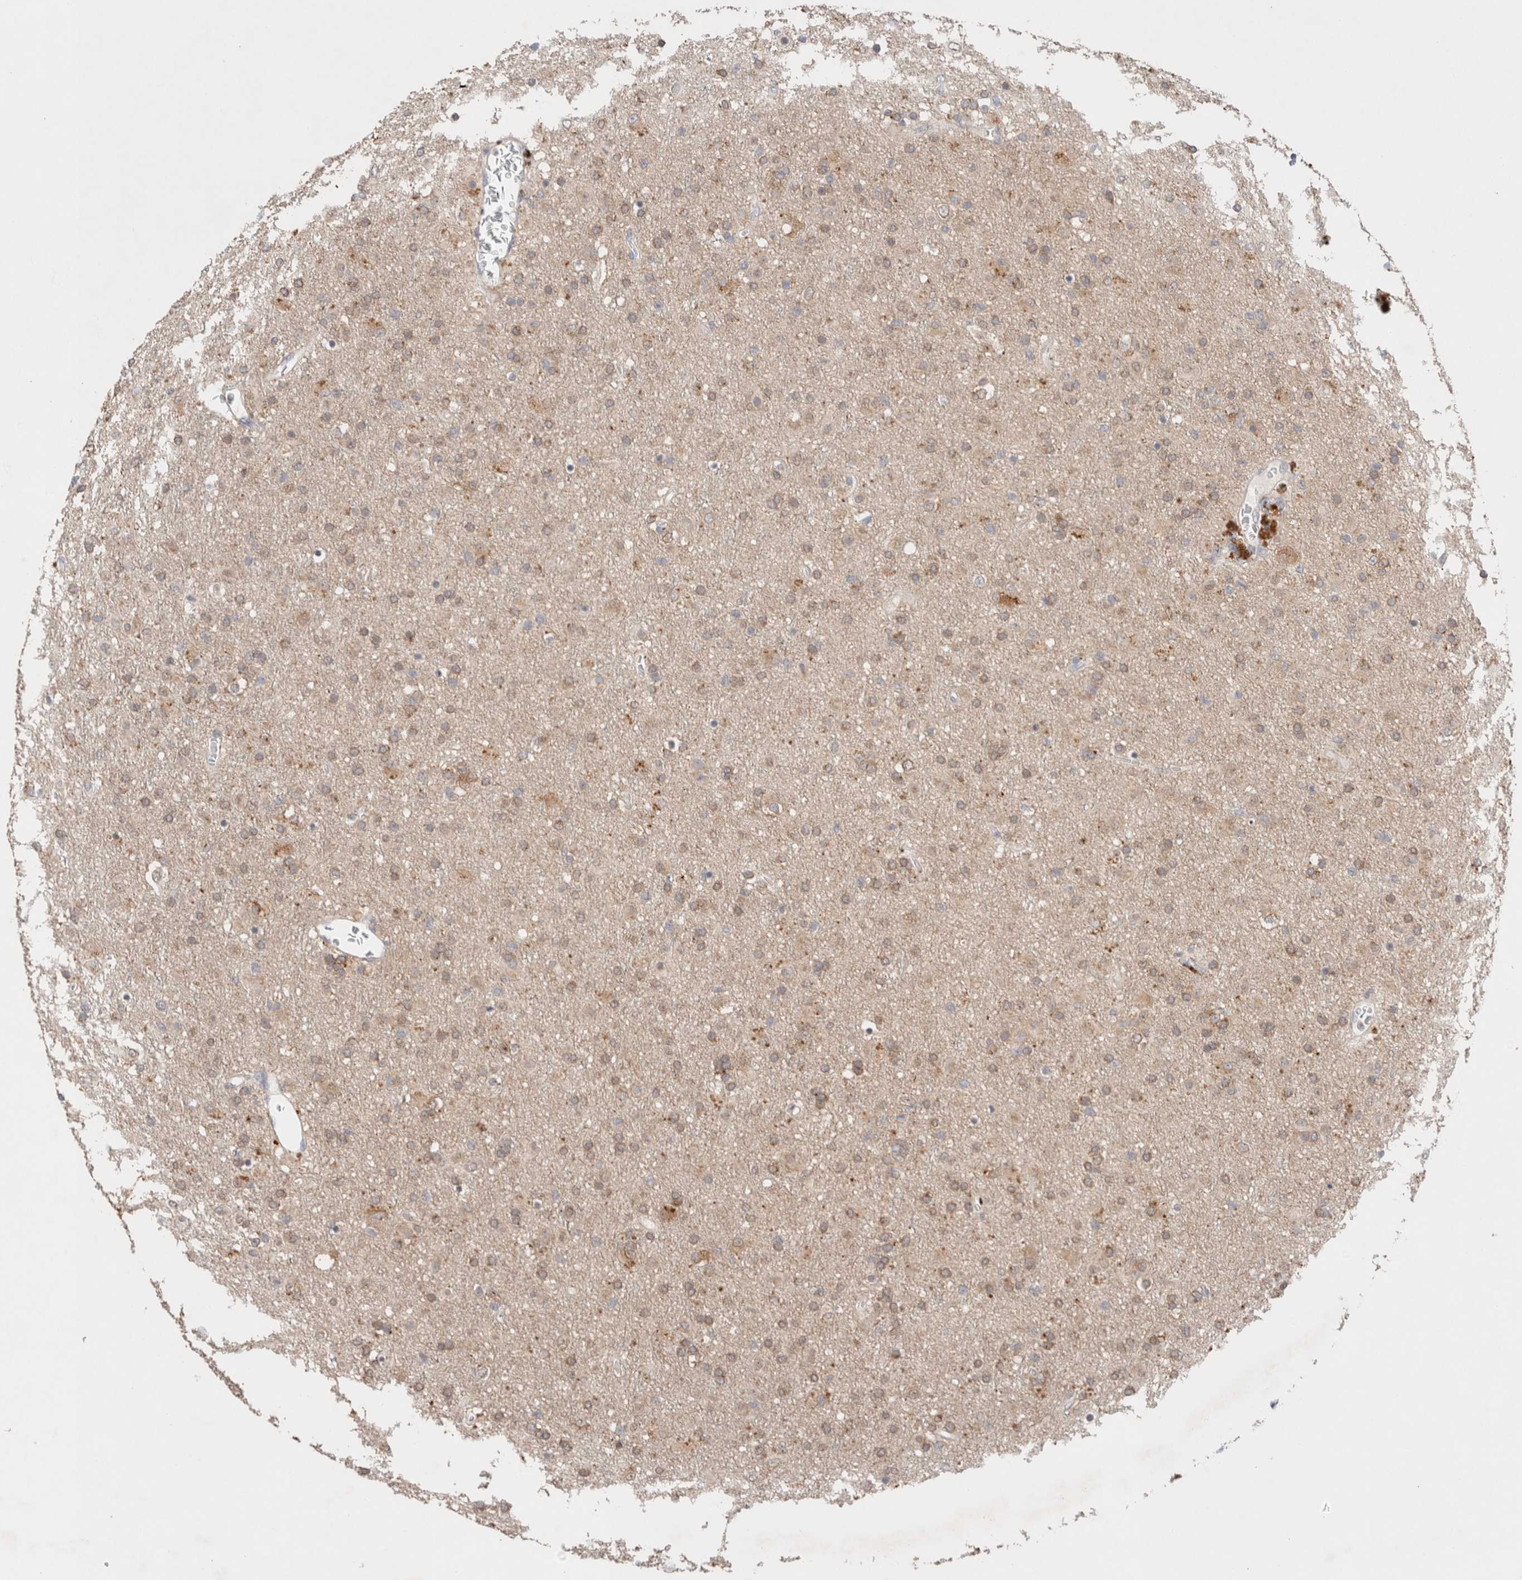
{"staining": {"intensity": "weak", "quantity": "25%-75%", "location": "cytoplasmic/membranous"}, "tissue": "glioma", "cell_type": "Tumor cells", "image_type": "cancer", "snomed": [{"axis": "morphology", "description": "Glioma, malignant, Low grade"}, {"axis": "topography", "description": "Brain"}], "caption": "Glioma stained with DAB immunohistochemistry reveals low levels of weak cytoplasmic/membranous positivity in approximately 25%-75% of tumor cells.", "gene": "ERI3", "patient": {"sex": "male", "age": 65}}